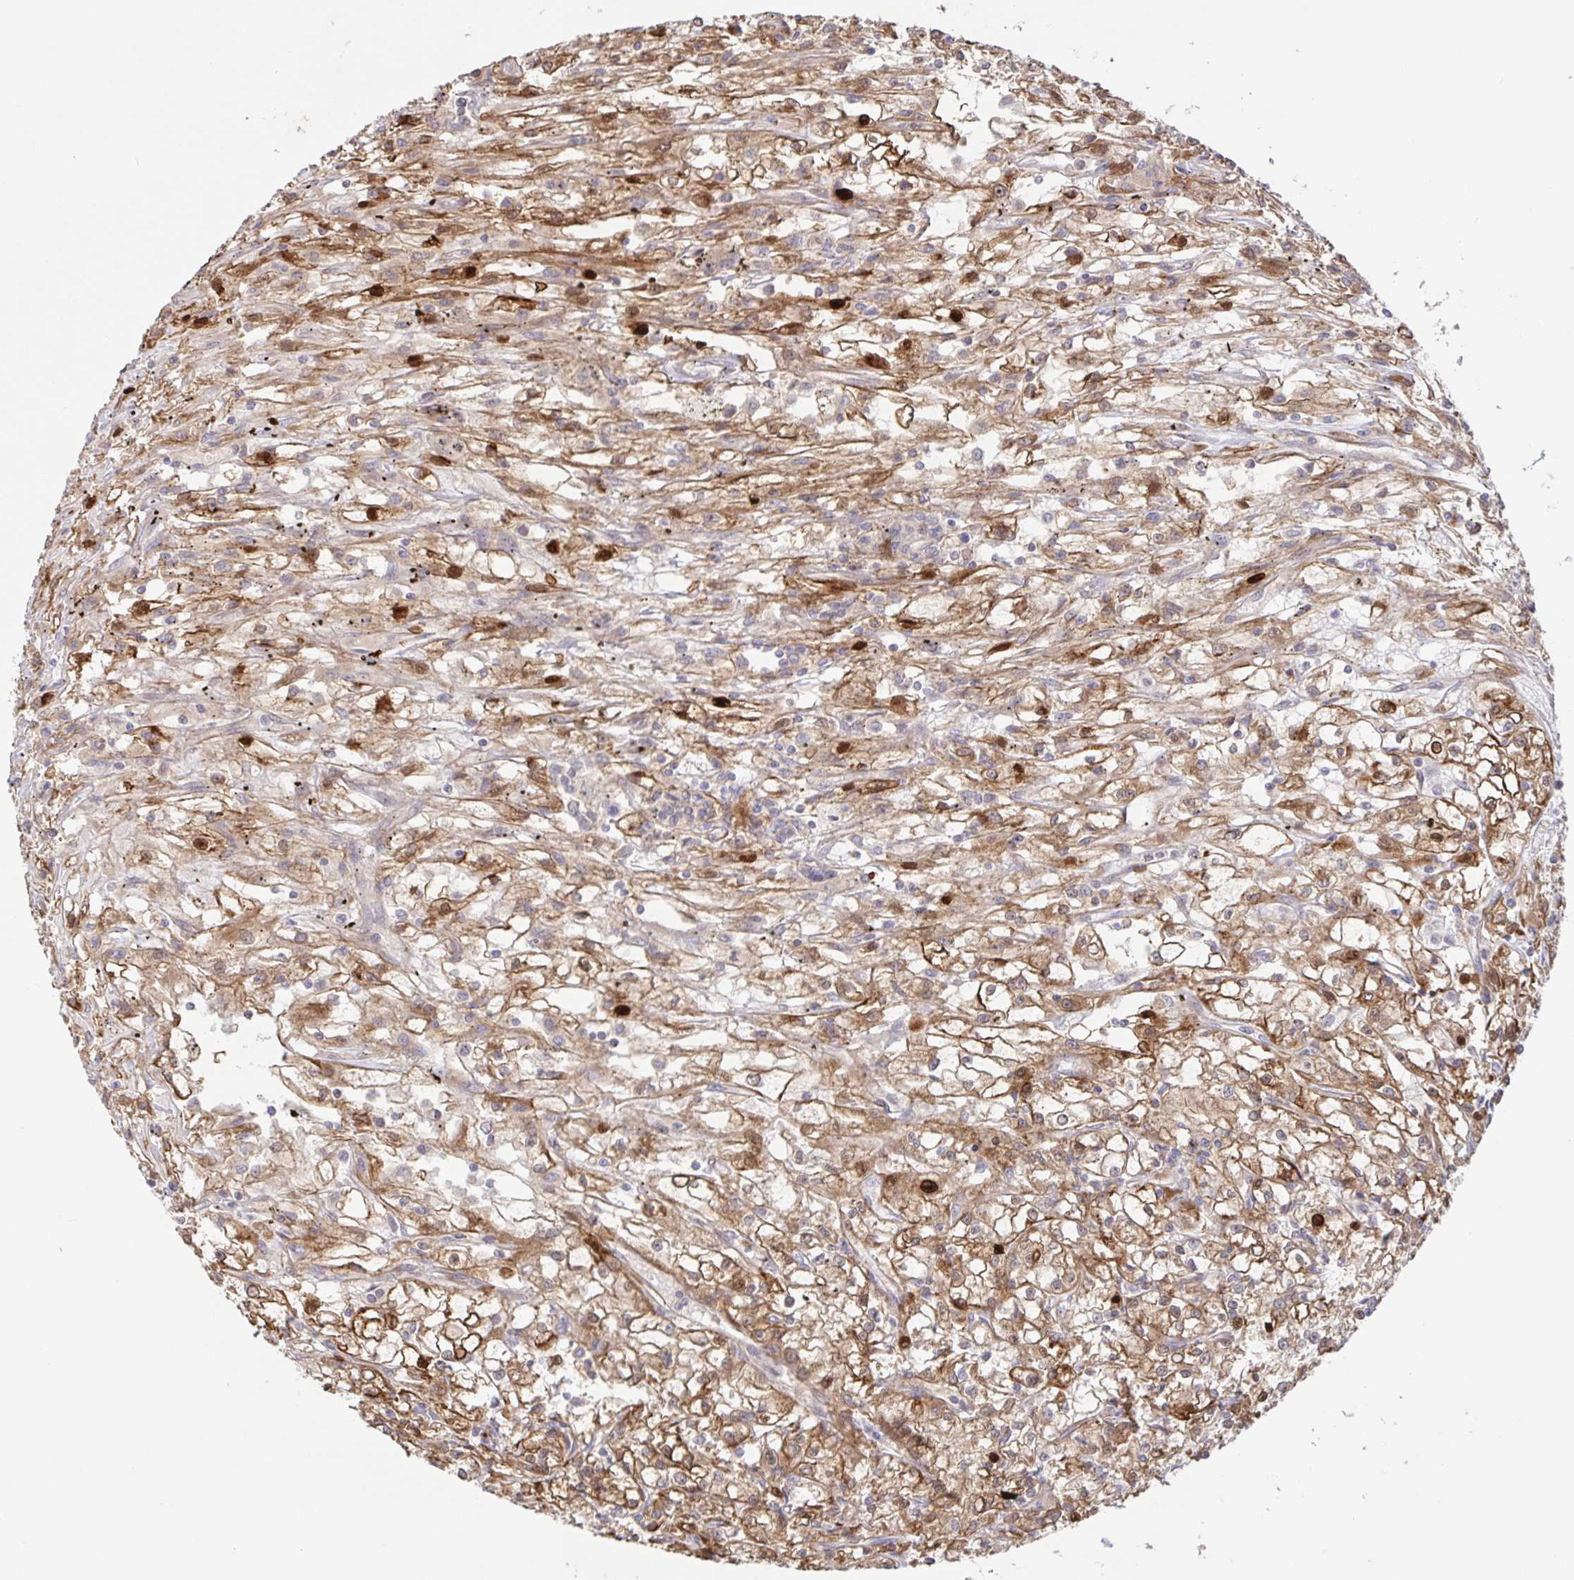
{"staining": {"intensity": "moderate", "quantity": ">75%", "location": "cytoplasmic/membranous"}, "tissue": "renal cancer", "cell_type": "Tumor cells", "image_type": "cancer", "snomed": [{"axis": "morphology", "description": "Adenocarcinoma, NOS"}, {"axis": "topography", "description": "Kidney"}], "caption": "Adenocarcinoma (renal) stained with immunohistochemistry (IHC) demonstrates moderate cytoplasmic/membranous expression in approximately >75% of tumor cells.", "gene": "AACS", "patient": {"sex": "female", "age": 59}}